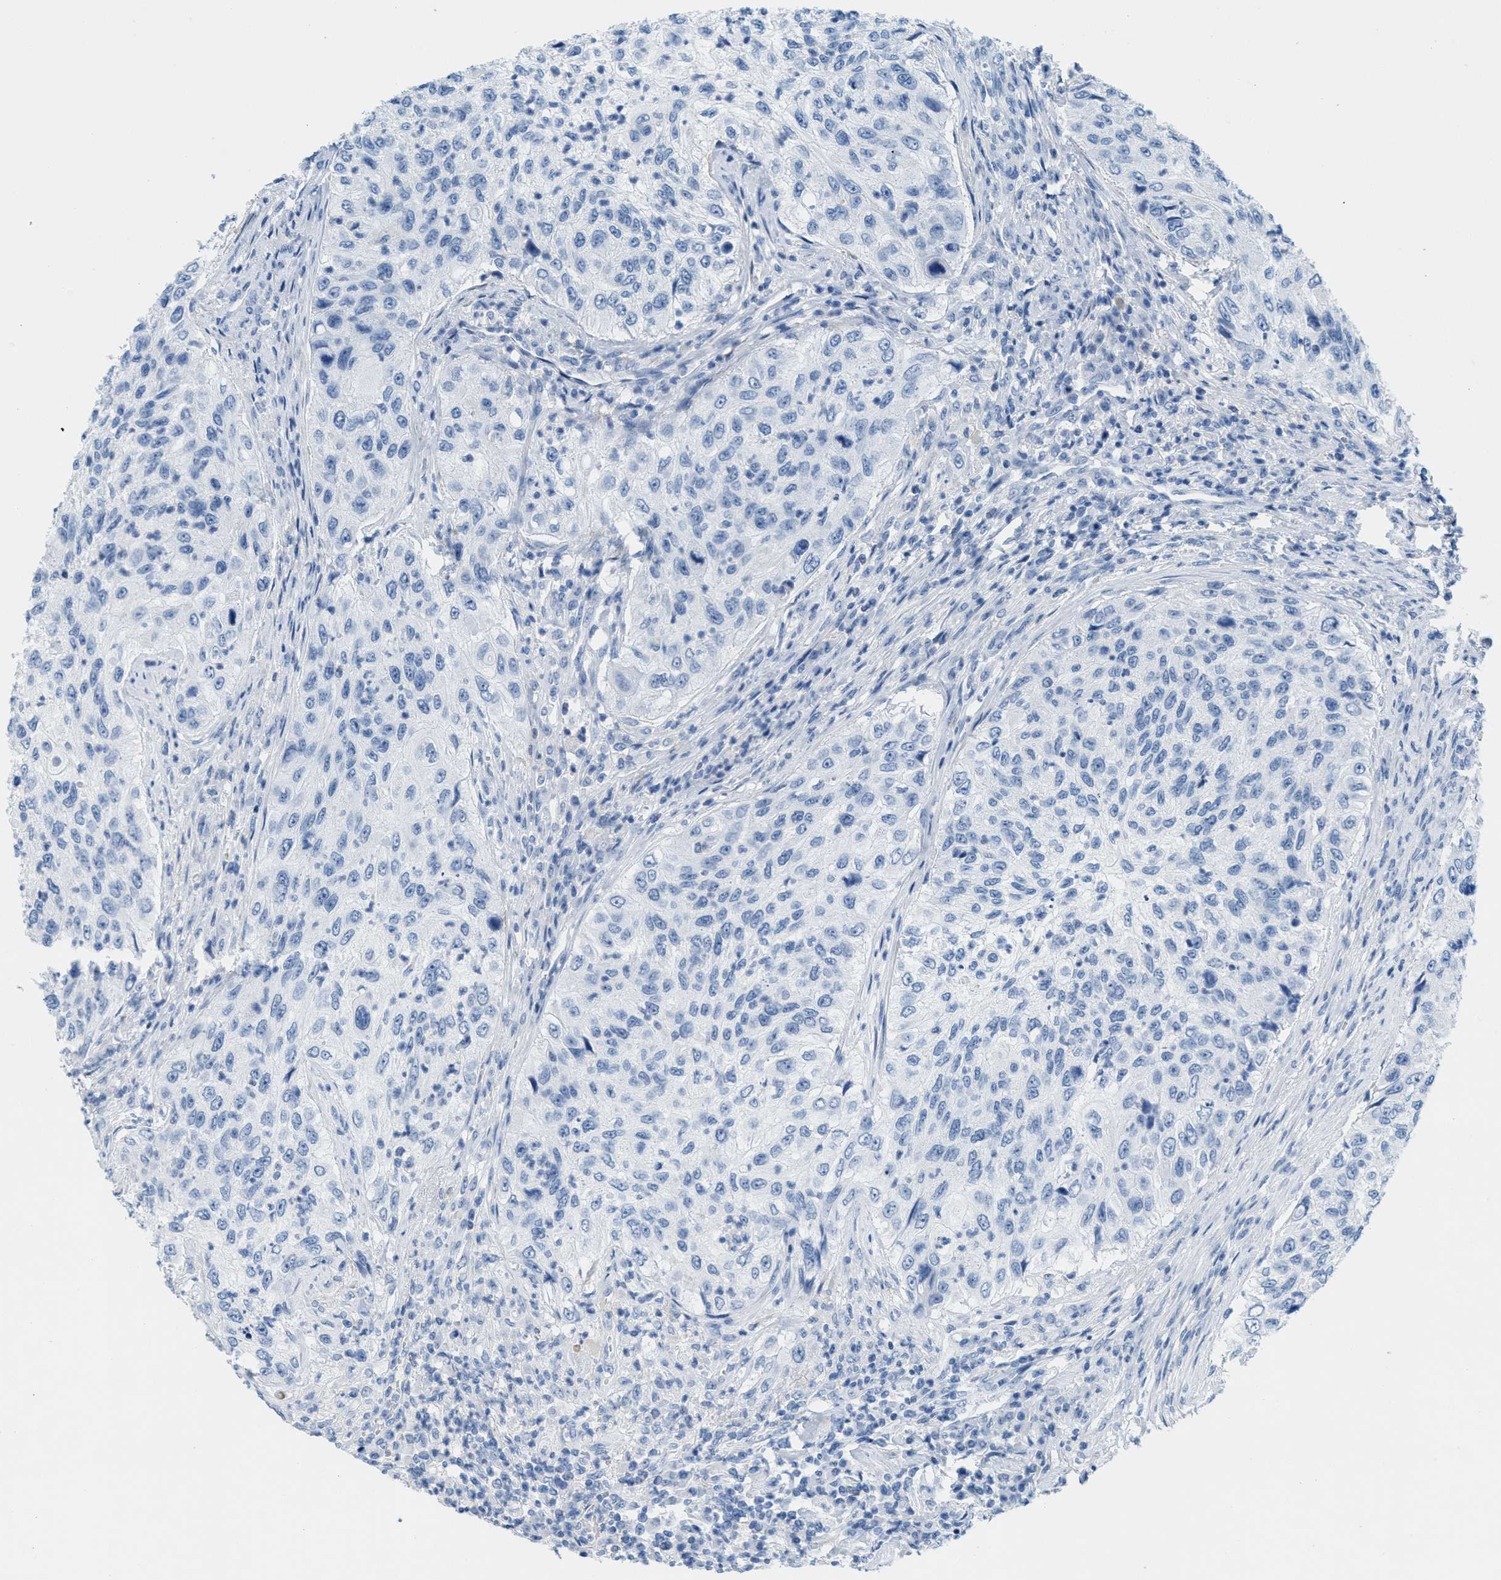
{"staining": {"intensity": "negative", "quantity": "none", "location": "none"}, "tissue": "urothelial cancer", "cell_type": "Tumor cells", "image_type": "cancer", "snomed": [{"axis": "morphology", "description": "Urothelial carcinoma, High grade"}, {"axis": "topography", "description": "Urinary bladder"}], "caption": "Histopathology image shows no significant protein expression in tumor cells of high-grade urothelial carcinoma. Nuclei are stained in blue.", "gene": "GPM6A", "patient": {"sex": "female", "age": 60}}